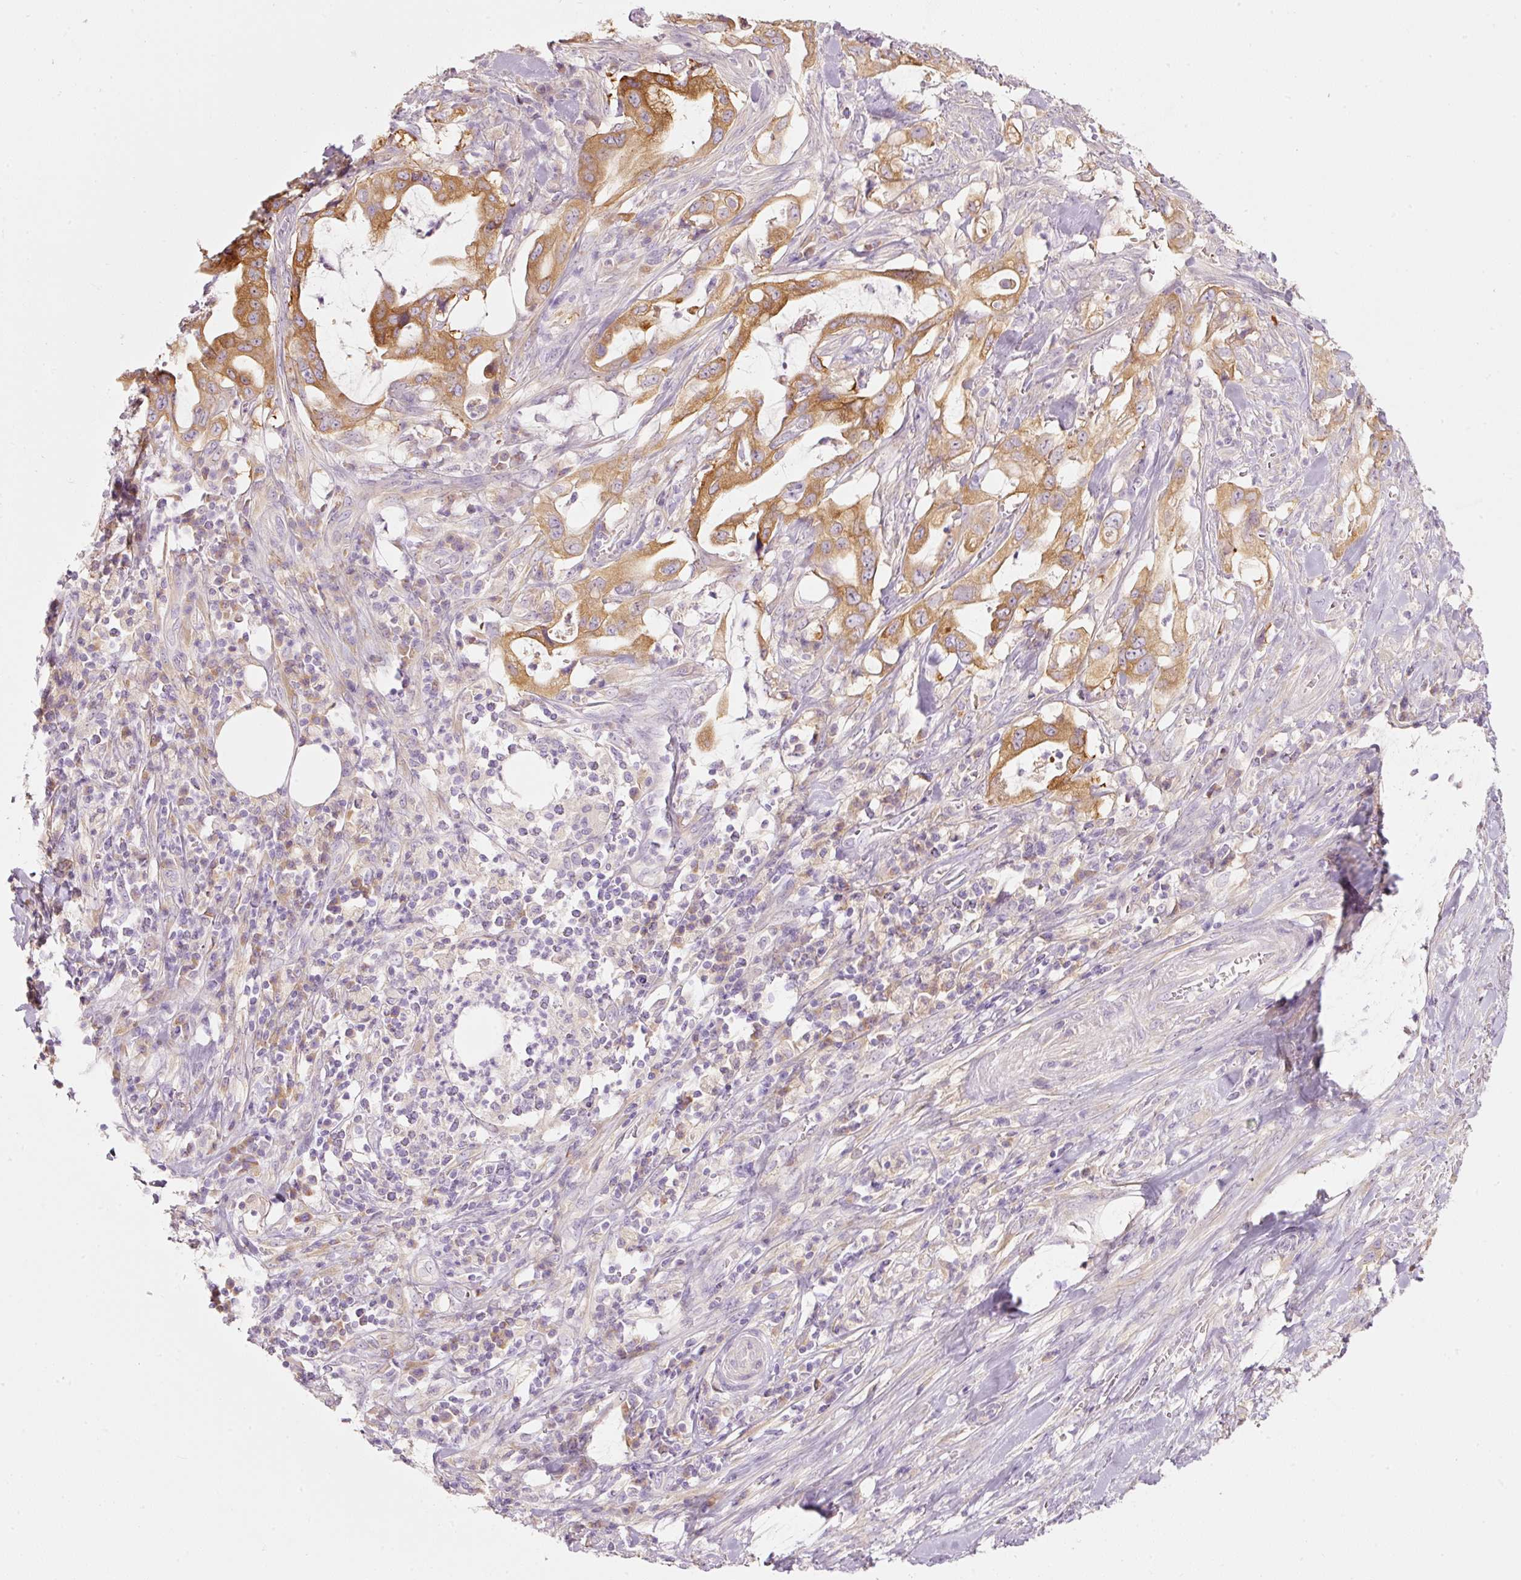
{"staining": {"intensity": "moderate", "quantity": ">75%", "location": "cytoplasmic/membranous"}, "tissue": "pancreatic cancer", "cell_type": "Tumor cells", "image_type": "cancer", "snomed": [{"axis": "morphology", "description": "Adenocarcinoma, NOS"}, {"axis": "topography", "description": "Pancreas"}], "caption": "Pancreatic adenocarcinoma stained with DAB (3,3'-diaminobenzidine) immunohistochemistry displays medium levels of moderate cytoplasmic/membranous positivity in approximately >75% of tumor cells.", "gene": "PDXDC1", "patient": {"sex": "female", "age": 61}}